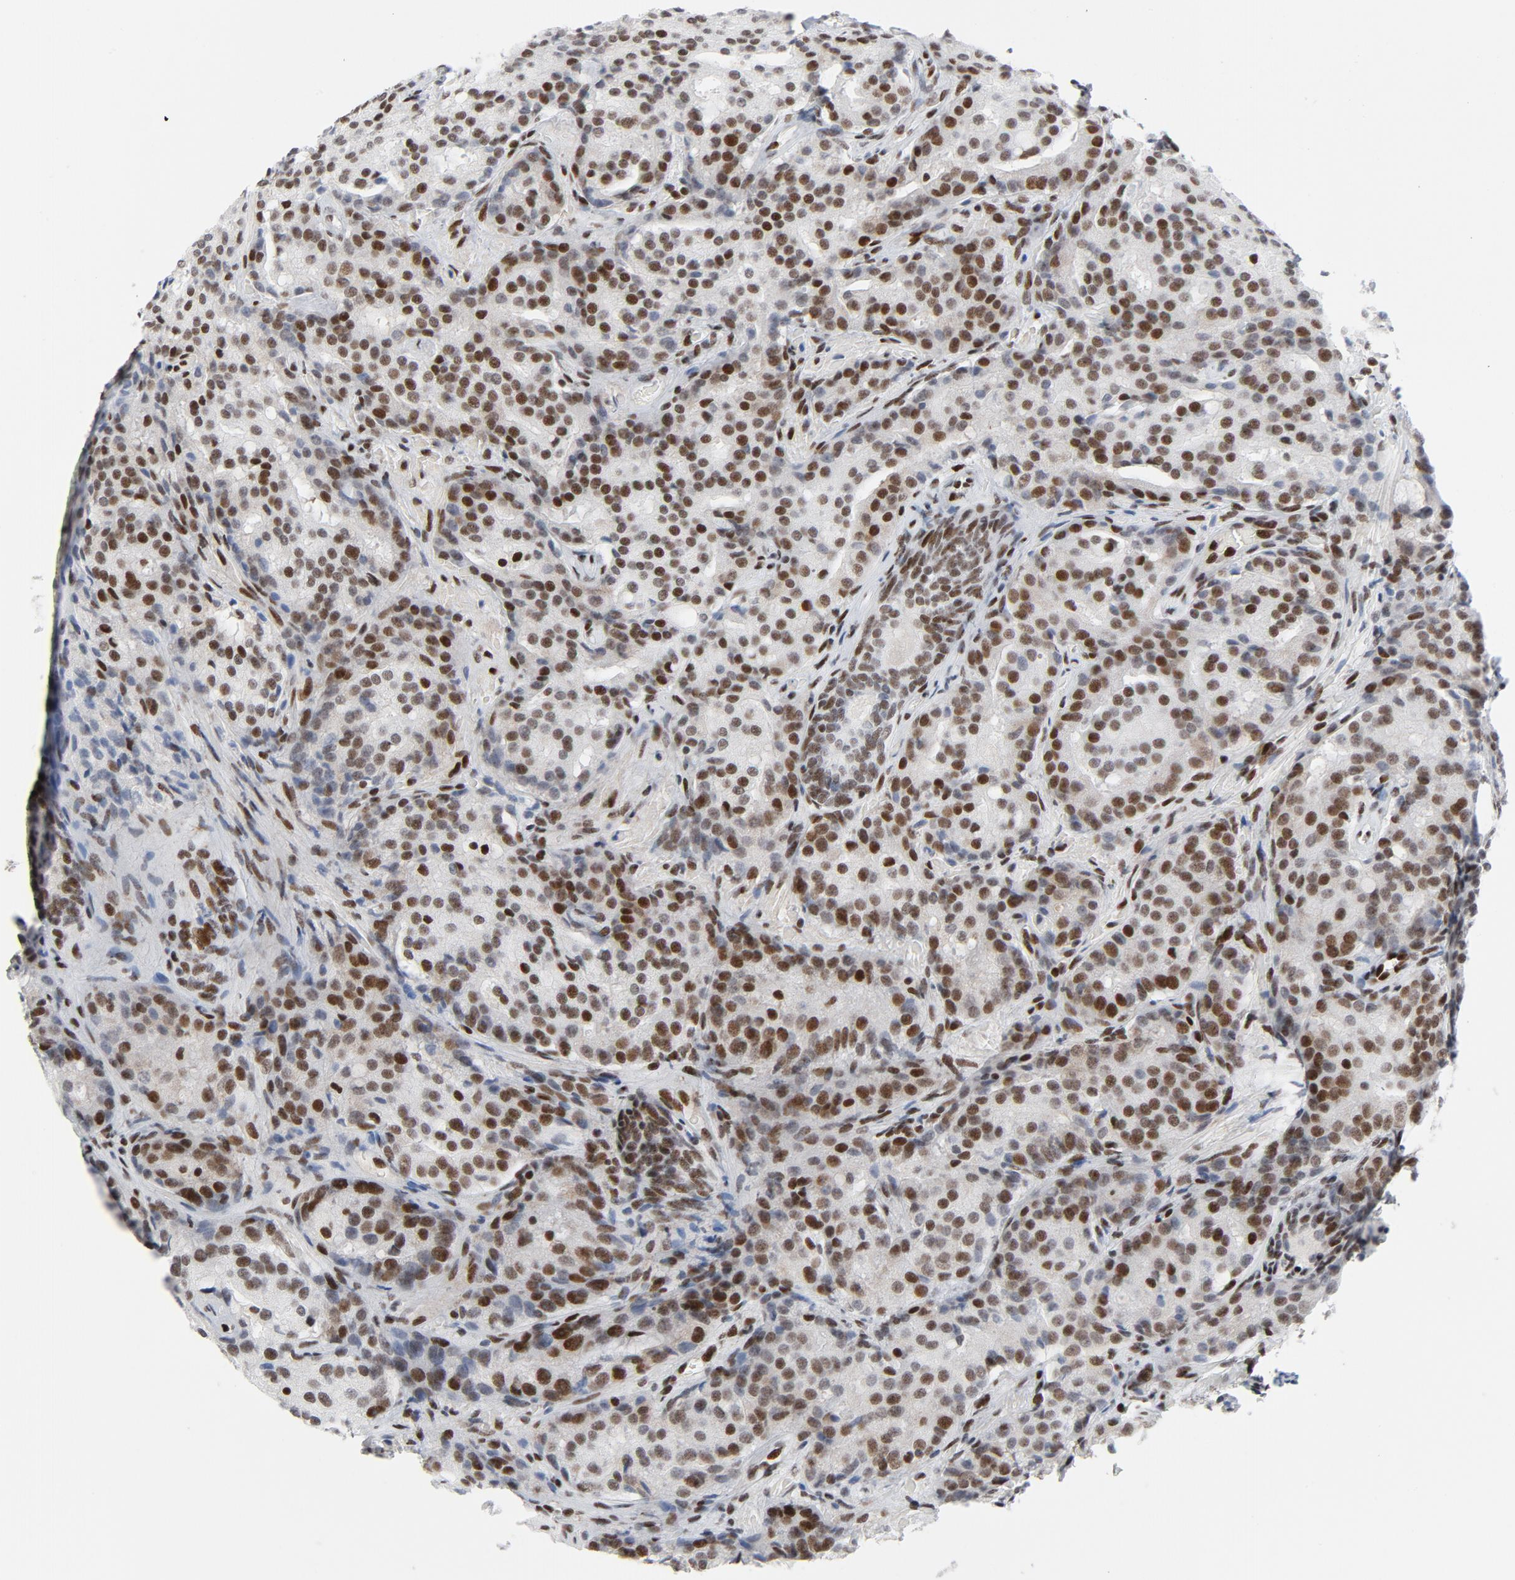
{"staining": {"intensity": "moderate", "quantity": ">75%", "location": "nuclear"}, "tissue": "prostate cancer", "cell_type": "Tumor cells", "image_type": "cancer", "snomed": [{"axis": "morphology", "description": "Adenocarcinoma, High grade"}, {"axis": "topography", "description": "Prostate"}], "caption": "About >75% of tumor cells in human prostate adenocarcinoma (high-grade) show moderate nuclear protein expression as visualized by brown immunohistochemical staining.", "gene": "HSF1", "patient": {"sex": "male", "age": 72}}